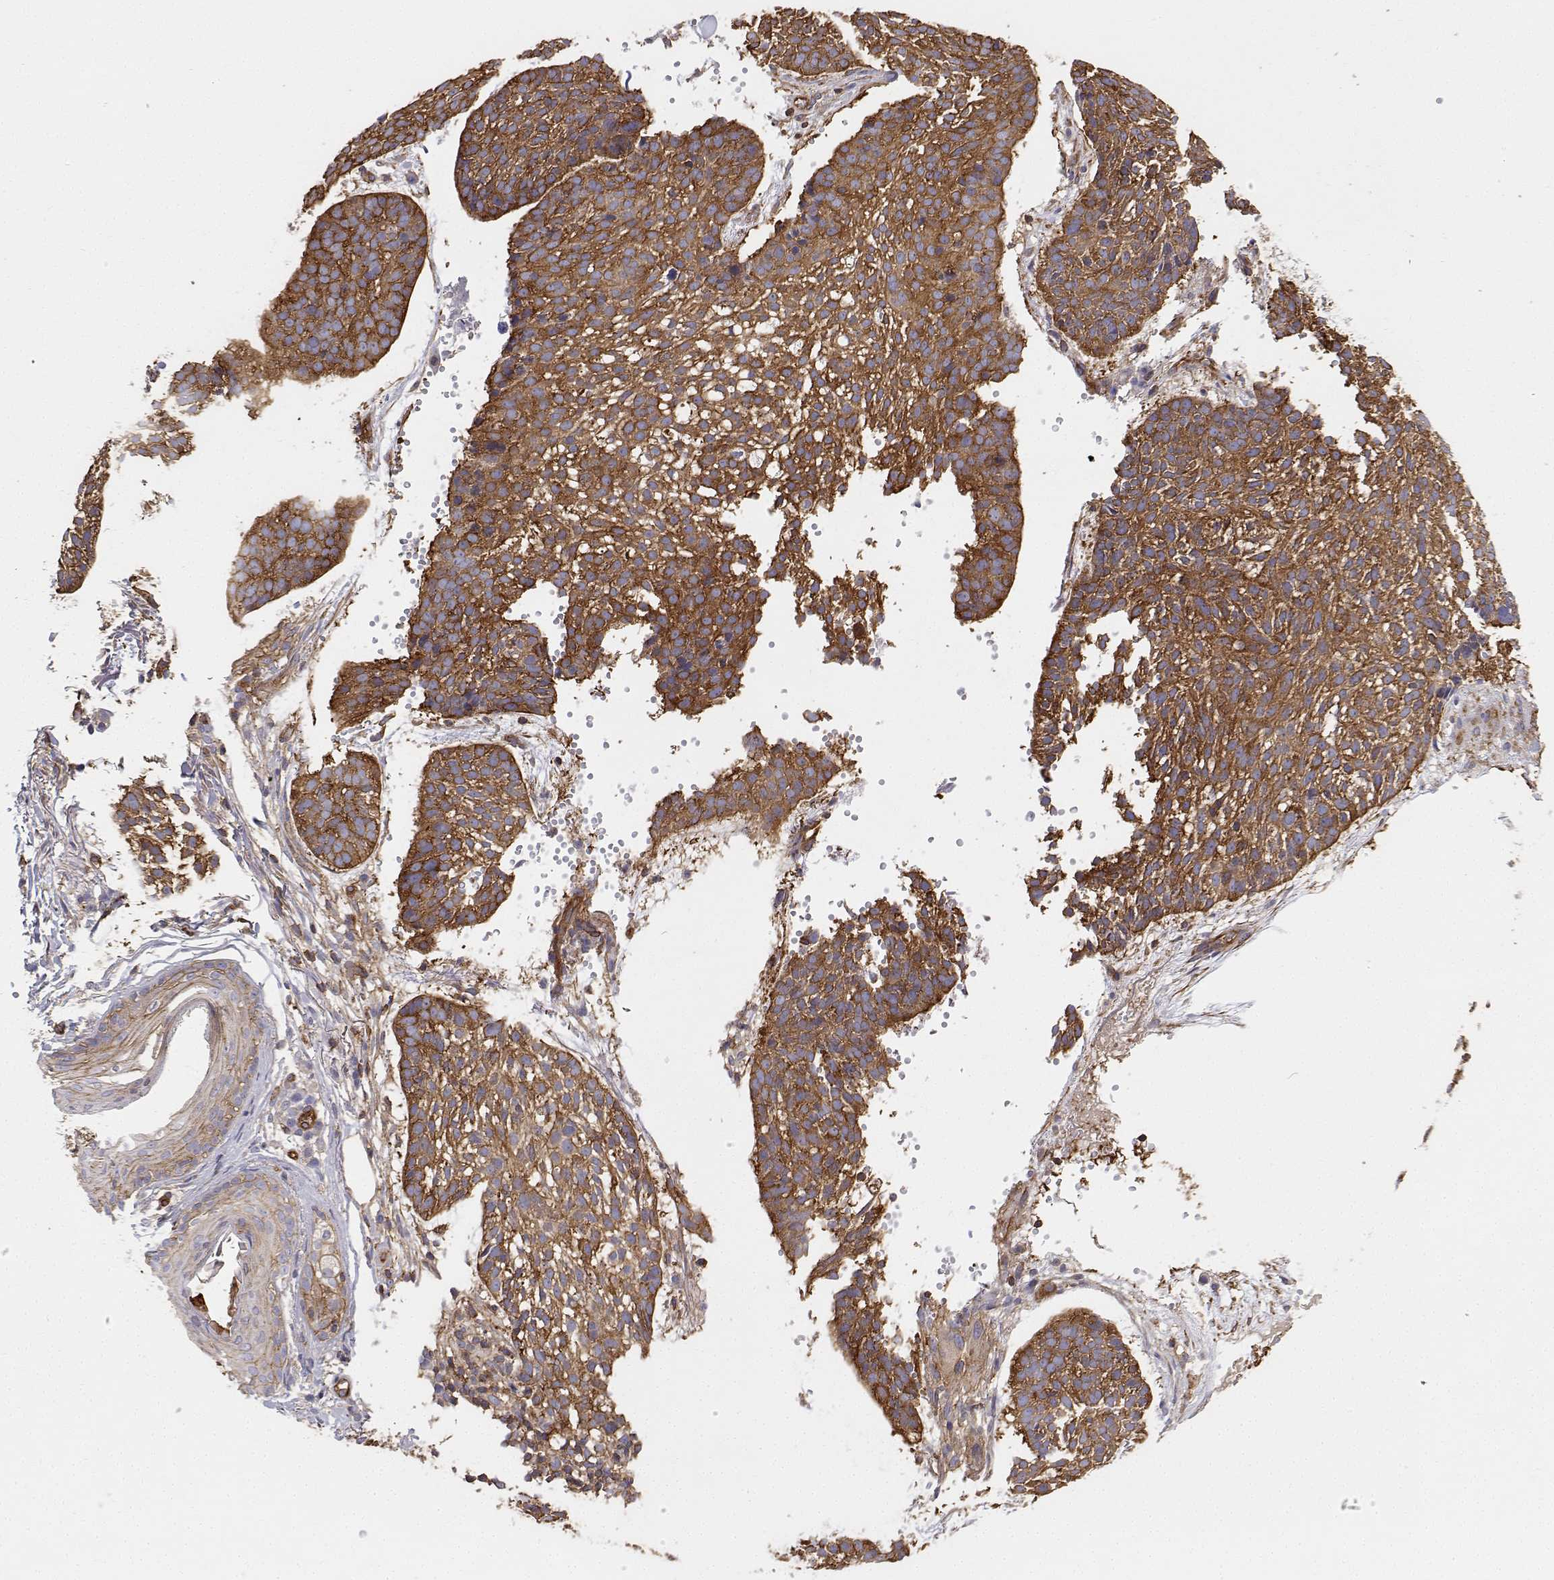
{"staining": {"intensity": "strong", "quantity": ">75%", "location": "cytoplasmic/membranous"}, "tissue": "skin cancer", "cell_type": "Tumor cells", "image_type": "cancer", "snomed": [{"axis": "morphology", "description": "Basal cell carcinoma"}, {"axis": "topography", "description": "Skin"}, {"axis": "topography", "description": "Skin of scalp"}], "caption": "Immunohistochemistry staining of skin basal cell carcinoma, which shows high levels of strong cytoplasmic/membranous positivity in about >75% of tumor cells indicating strong cytoplasmic/membranous protein positivity. The staining was performed using DAB (3,3'-diaminobenzidine) (brown) for protein detection and nuclei were counterstained in hematoxylin (blue).", "gene": "MYH9", "patient": {"sex": "female", "age": 45}}